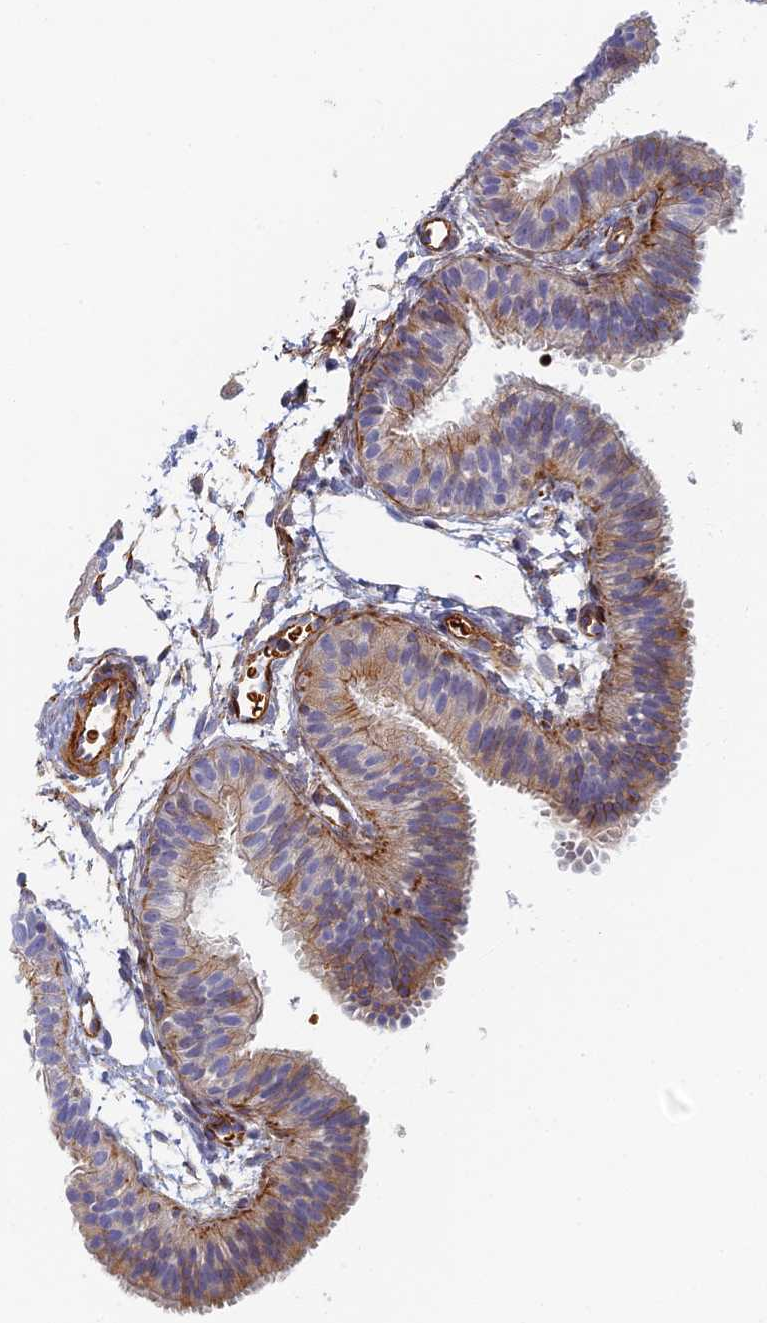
{"staining": {"intensity": "weak", "quantity": "25%-75%", "location": "cytoplasmic/membranous"}, "tissue": "fallopian tube", "cell_type": "Glandular cells", "image_type": "normal", "snomed": [{"axis": "morphology", "description": "Normal tissue, NOS"}, {"axis": "topography", "description": "Fallopian tube"}], "caption": "Immunohistochemical staining of unremarkable human fallopian tube reveals weak cytoplasmic/membranous protein positivity in about 25%-75% of glandular cells. (DAB IHC with brightfield microscopy, high magnification).", "gene": "ABCB10", "patient": {"sex": "female", "age": 35}}